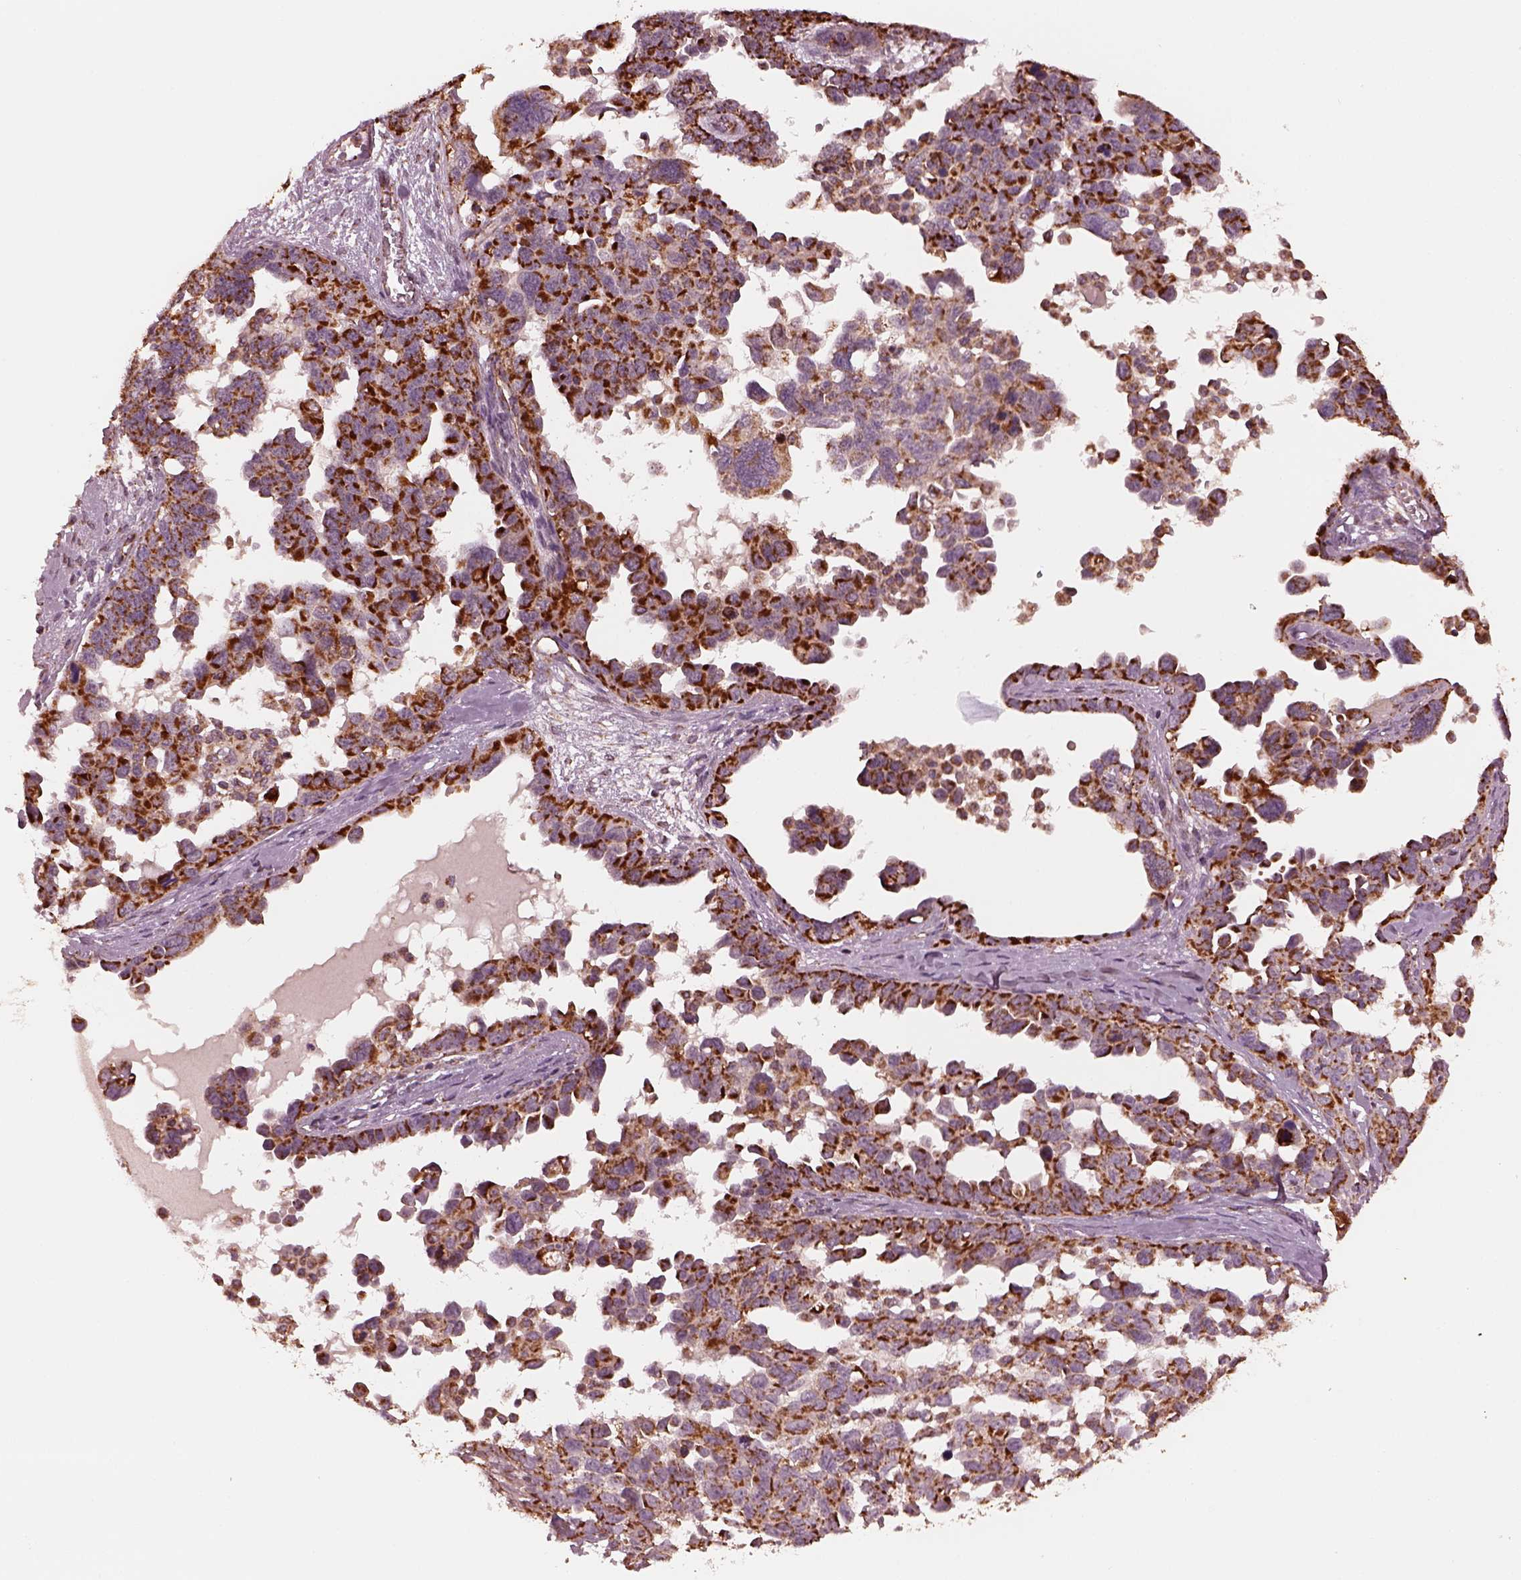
{"staining": {"intensity": "strong", "quantity": ">75%", "location": "cytoplasmic/membranous"}, "tissue": "ovarian cancer", "cell_type": "Tumor cells", "image_type": "cancer", "snomed": [{"axis": "morphology", "description": "Cystadenocarcinoma, serous, NOS"}, {"axis": "topography", "description": "Ovary"}], "caption": "This micrograph reveals immunohistochemistry (IHC) staining of human ovarian cancer, with high strong cytoplasmic/membranous expression in about >75% of tumor cells.", "gene": "NDUFB10", "patient": {"sex": "female", "age": 69}}